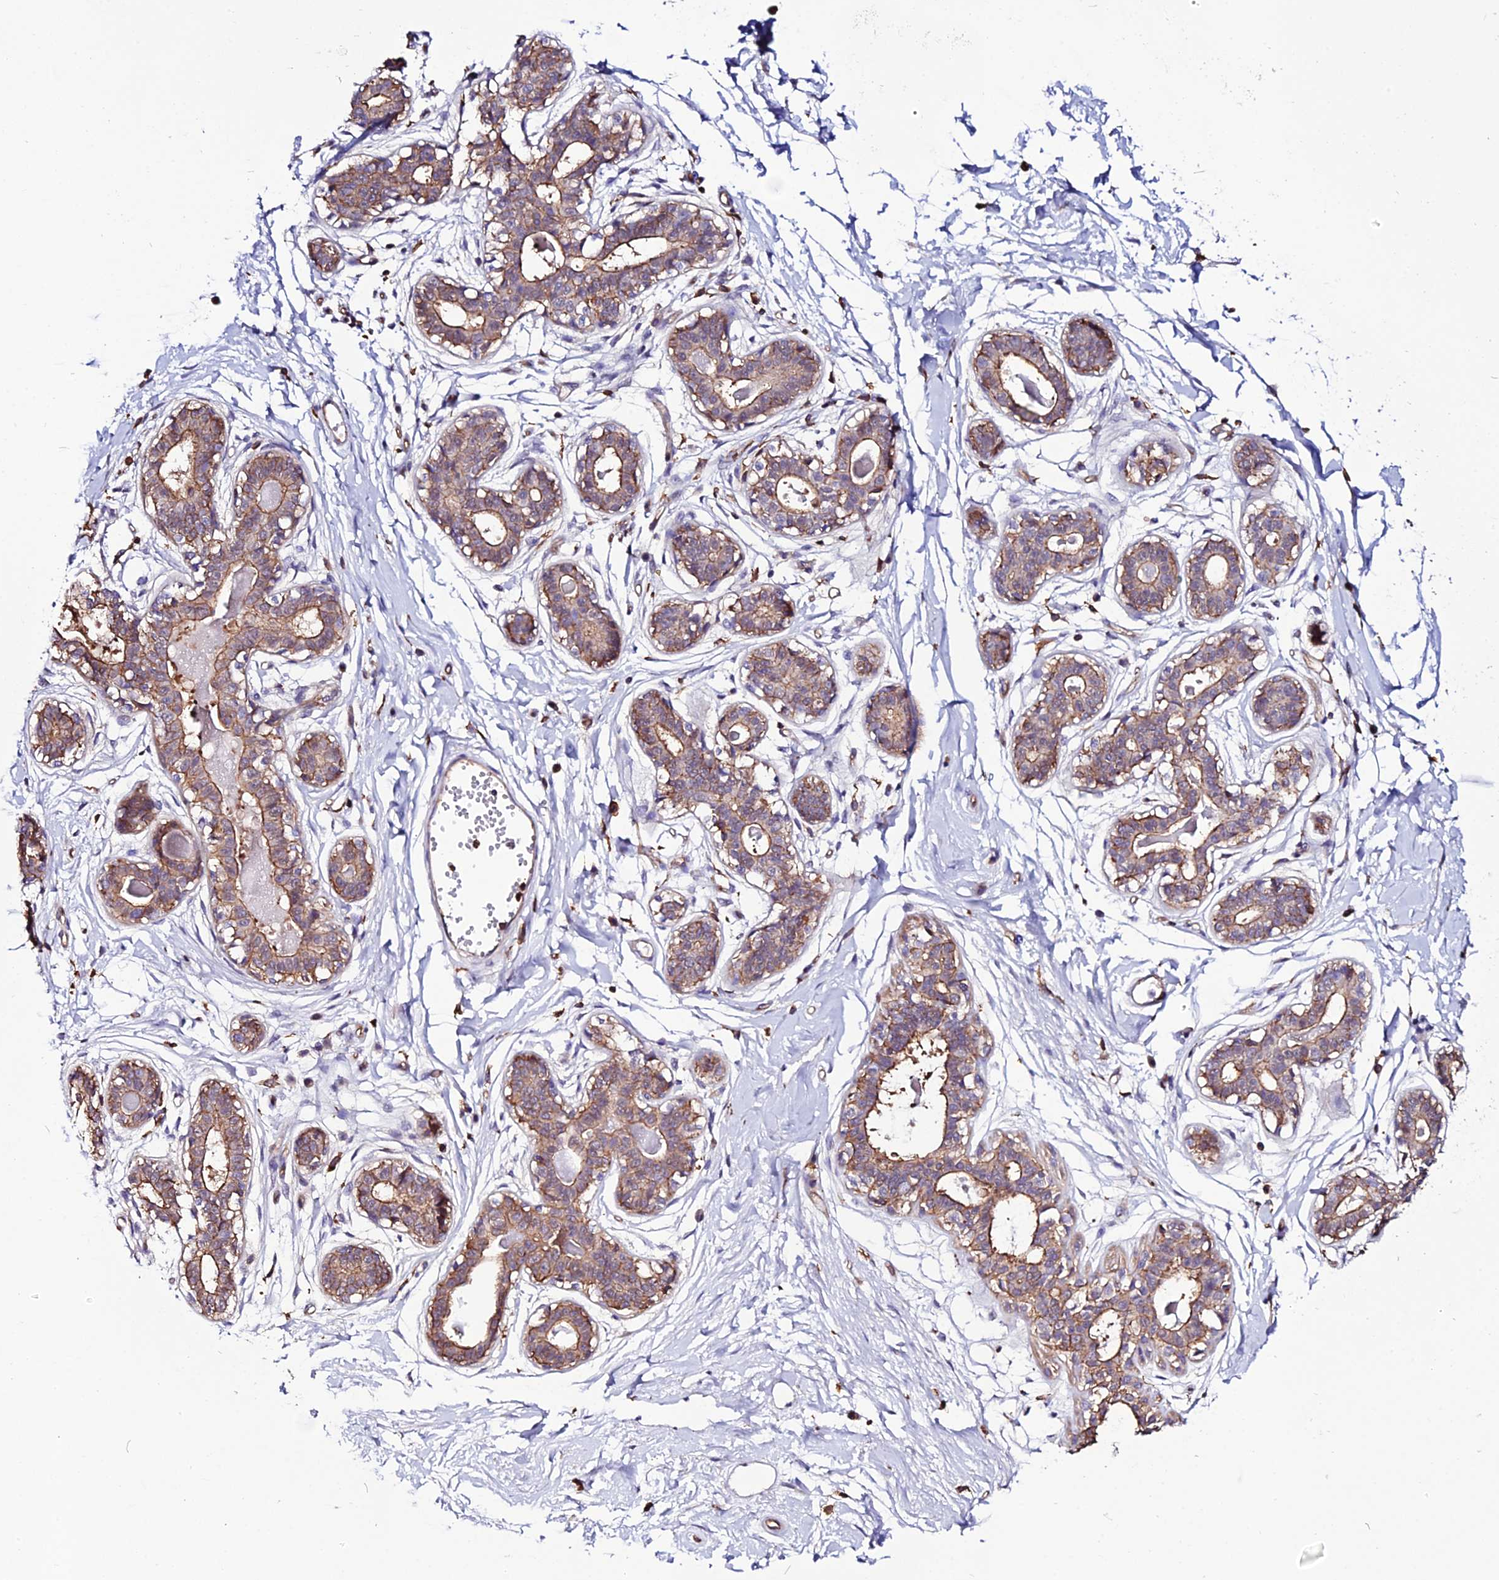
{"staining": {"intensity": "negative", "quantity": "none", "location": "none"}, "tissue": "breast", "cell_type": "Adipocytes", "image_type": "normal", "snomed": [{"axis": "morphology", "description": "Normal tissue, NOS"}, {"axis": "topography", "description": "Breast"}], "caption": "The IHC image has no significant staining in adipocytes of breast. (DAB immunohistochemistry (IHC) with hematoxylin counter stain).", "gene": "USP17L10", "patient": {"sex": "female", "age": 45}}